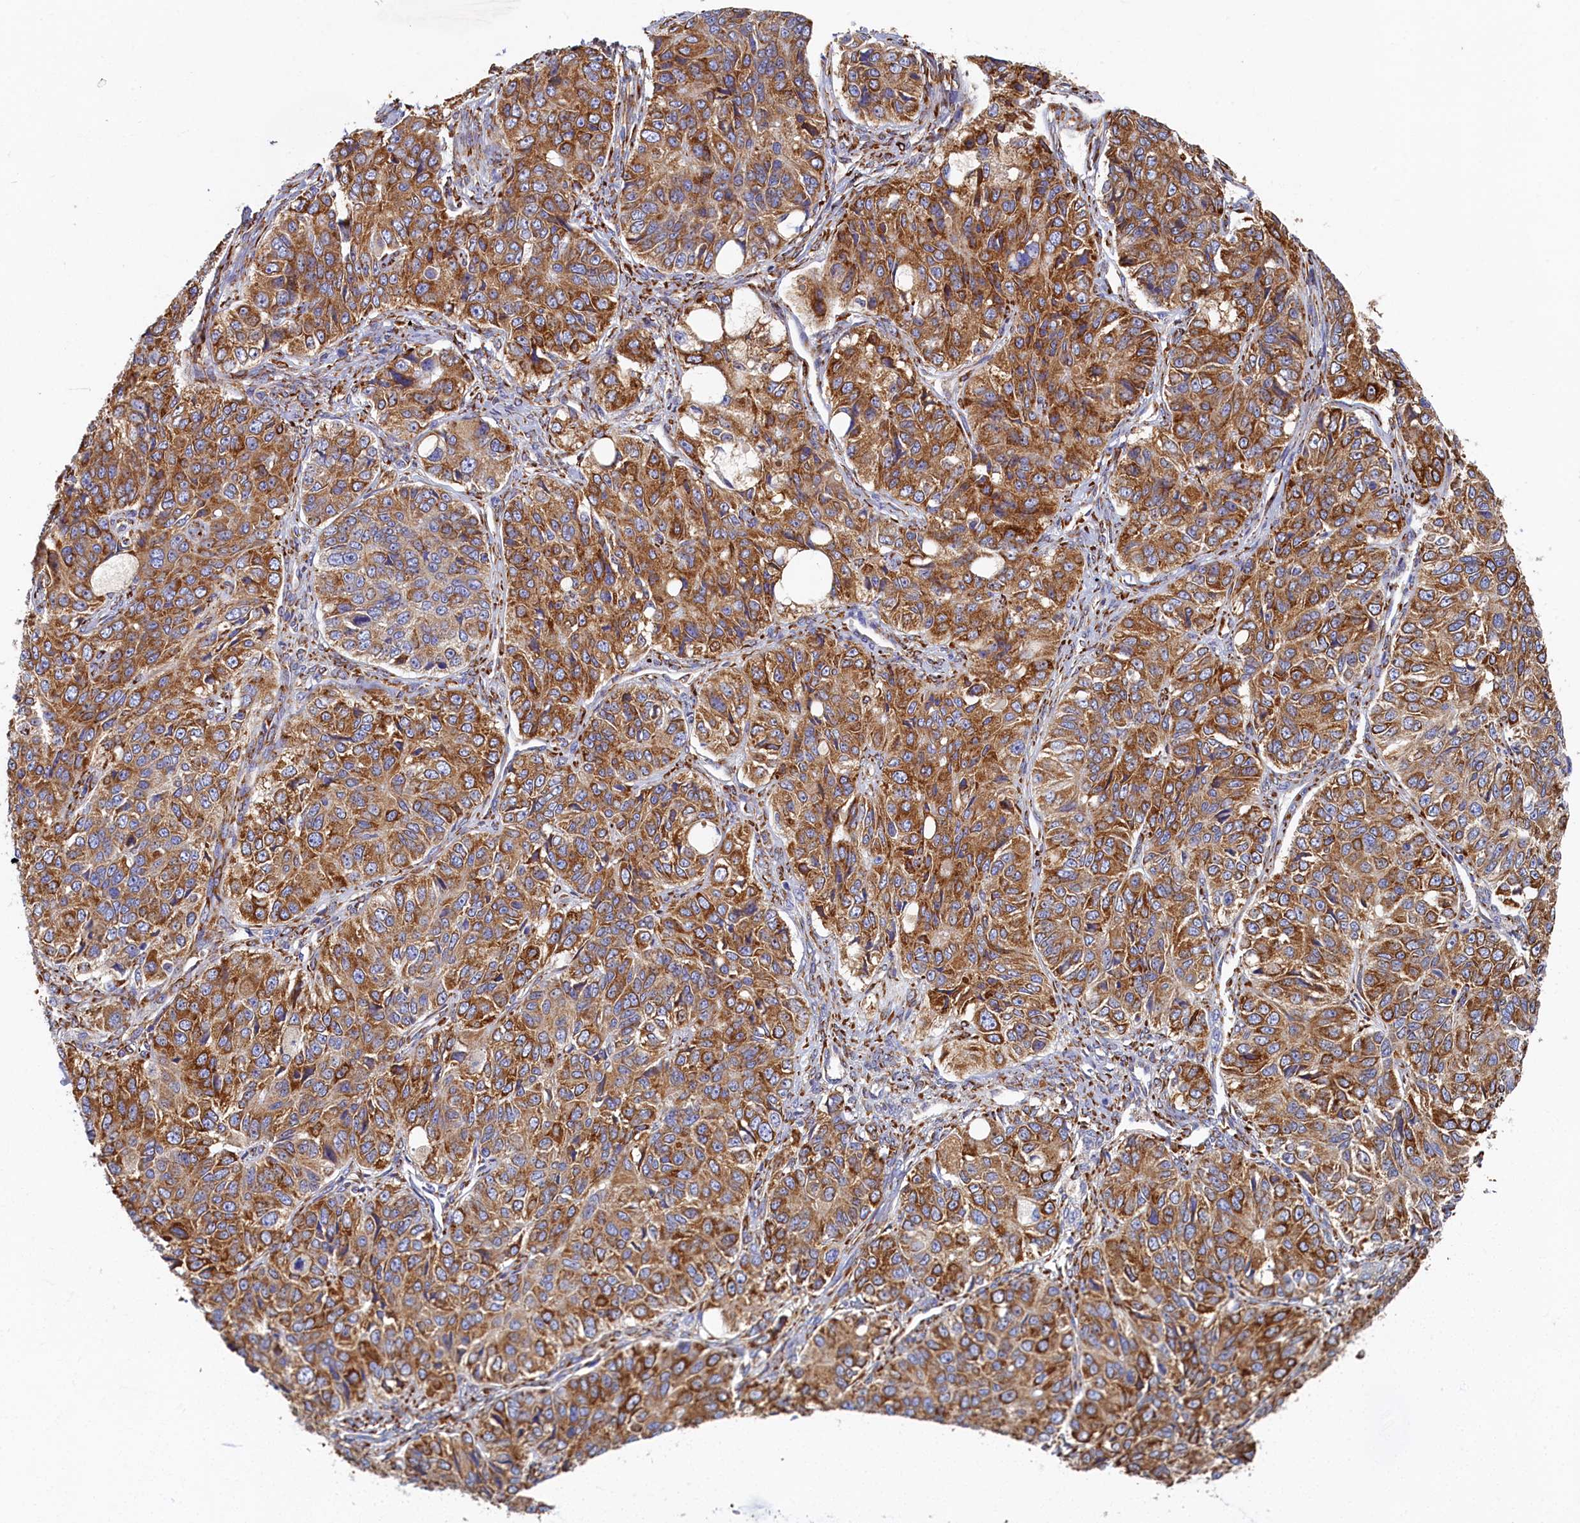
{"staining": {"intensity": "moderate", "quantity": ">75%", "location": "cytoplasmic/membranous"}, "tissue": "ovarian cancer", "cell_type": "Tumor cells", "image_type": "cancer", "snomed": [{"axis": "morphology", "description": "Carcinoma, endometroid"}, {"axis": "topography", "description": "Ovary"}], "caption": "IHC photomicrograph of human ovarian cancer (endometroid carcinoma) stained for a protein (brown), which demonstrates medium levels of moderate cytoplasmic/membranous expression in approximately >75% of tumor cells.", "gene": "TMEM18", "patient": {"sex": "female", "age": 51}}